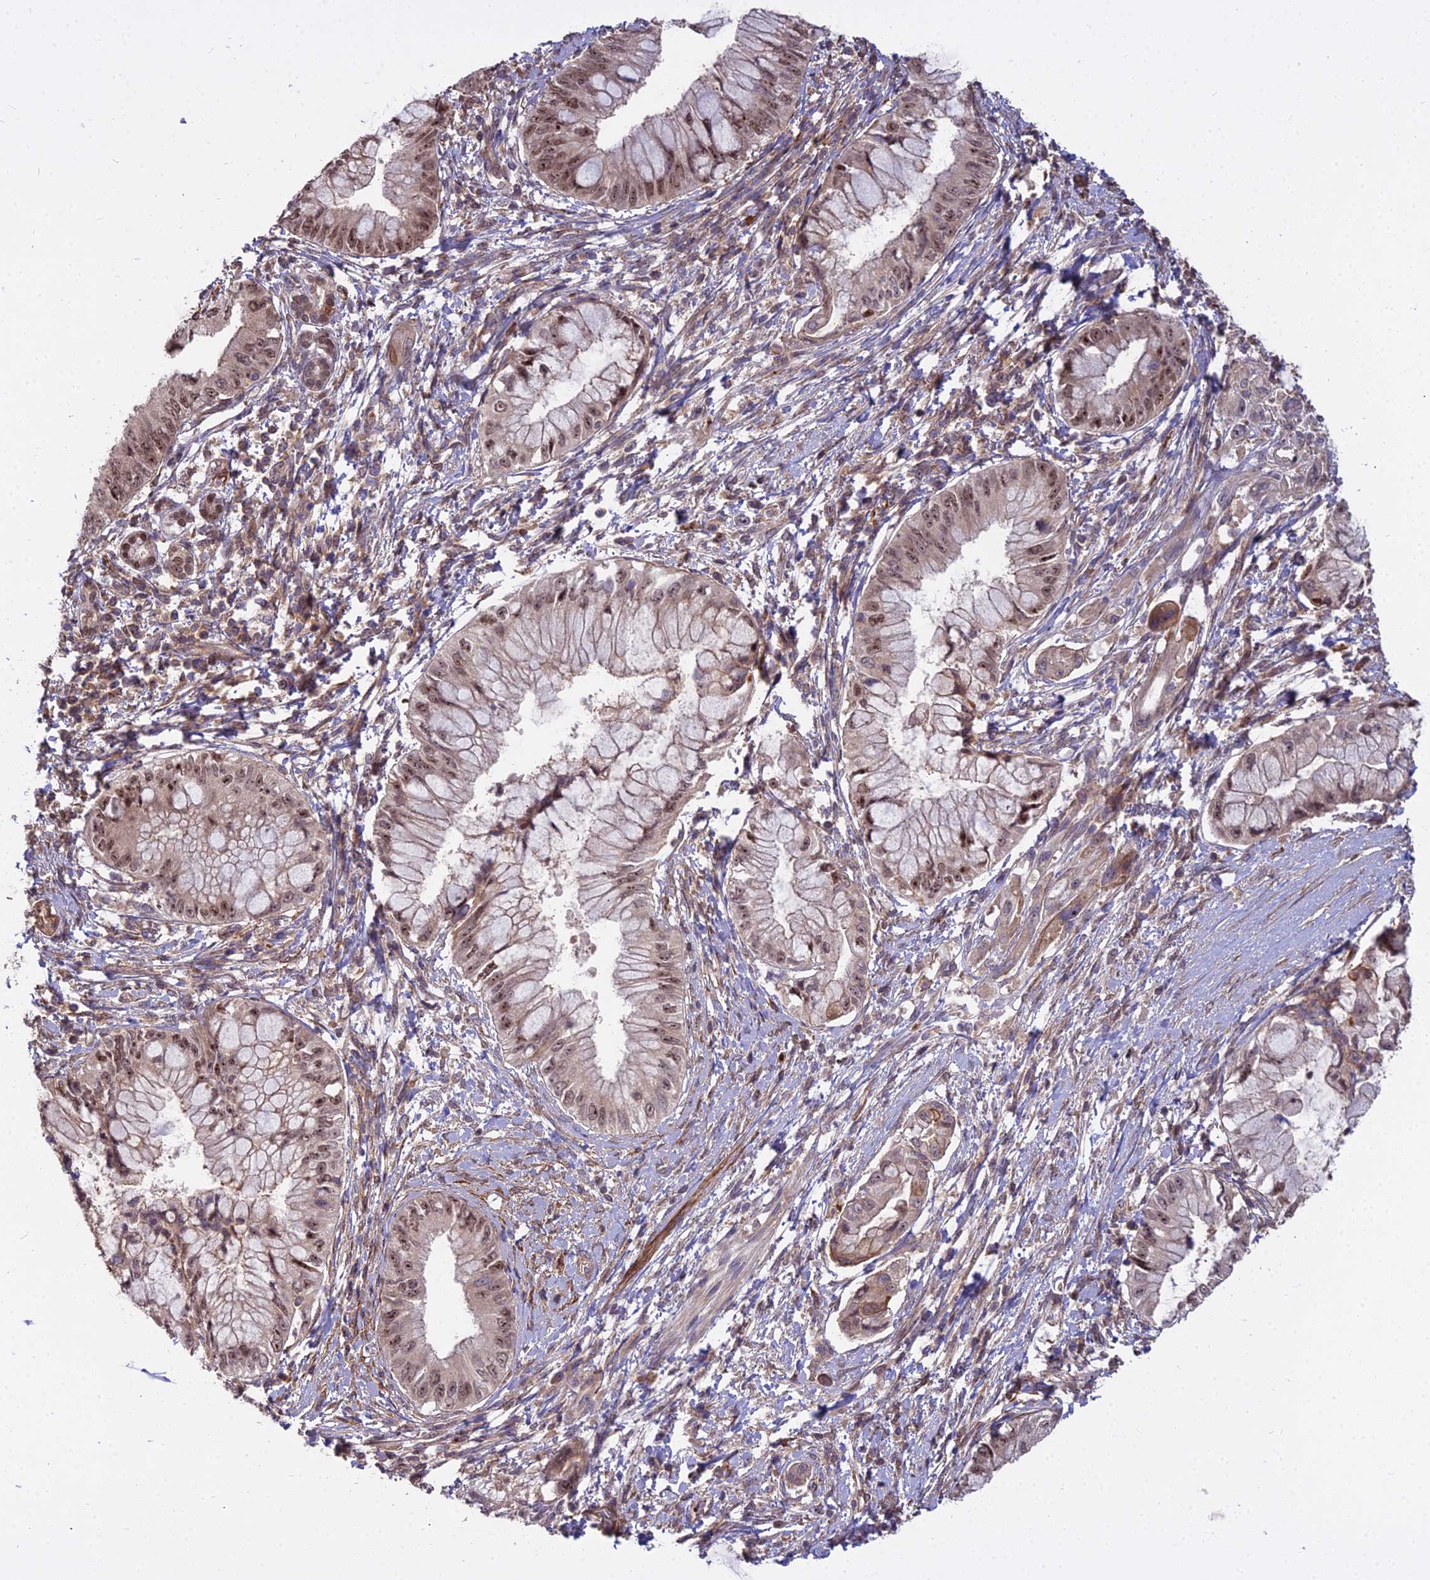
{"staining": {"intensity": "moderate", "quantity": ">75%", "location": "nuclear"}, "tissue": "pancreatic cancer", "cell_type": "Tumor cells", "image_type": "cancer", "snomed": [{"axis": "morphology", "description": "Adenocarcinoma, NOS"}, {"axis": "topography", "description": "Pancreas"}], "caption": "IHC of human pancreatic cancer (adenocarcinoma) demonstrates medium levels of moderate nuclear positivity in approximately >75% of tumor cells.", "gene": "TCEA3", "patient": {"sex": "male", "age": 48}}